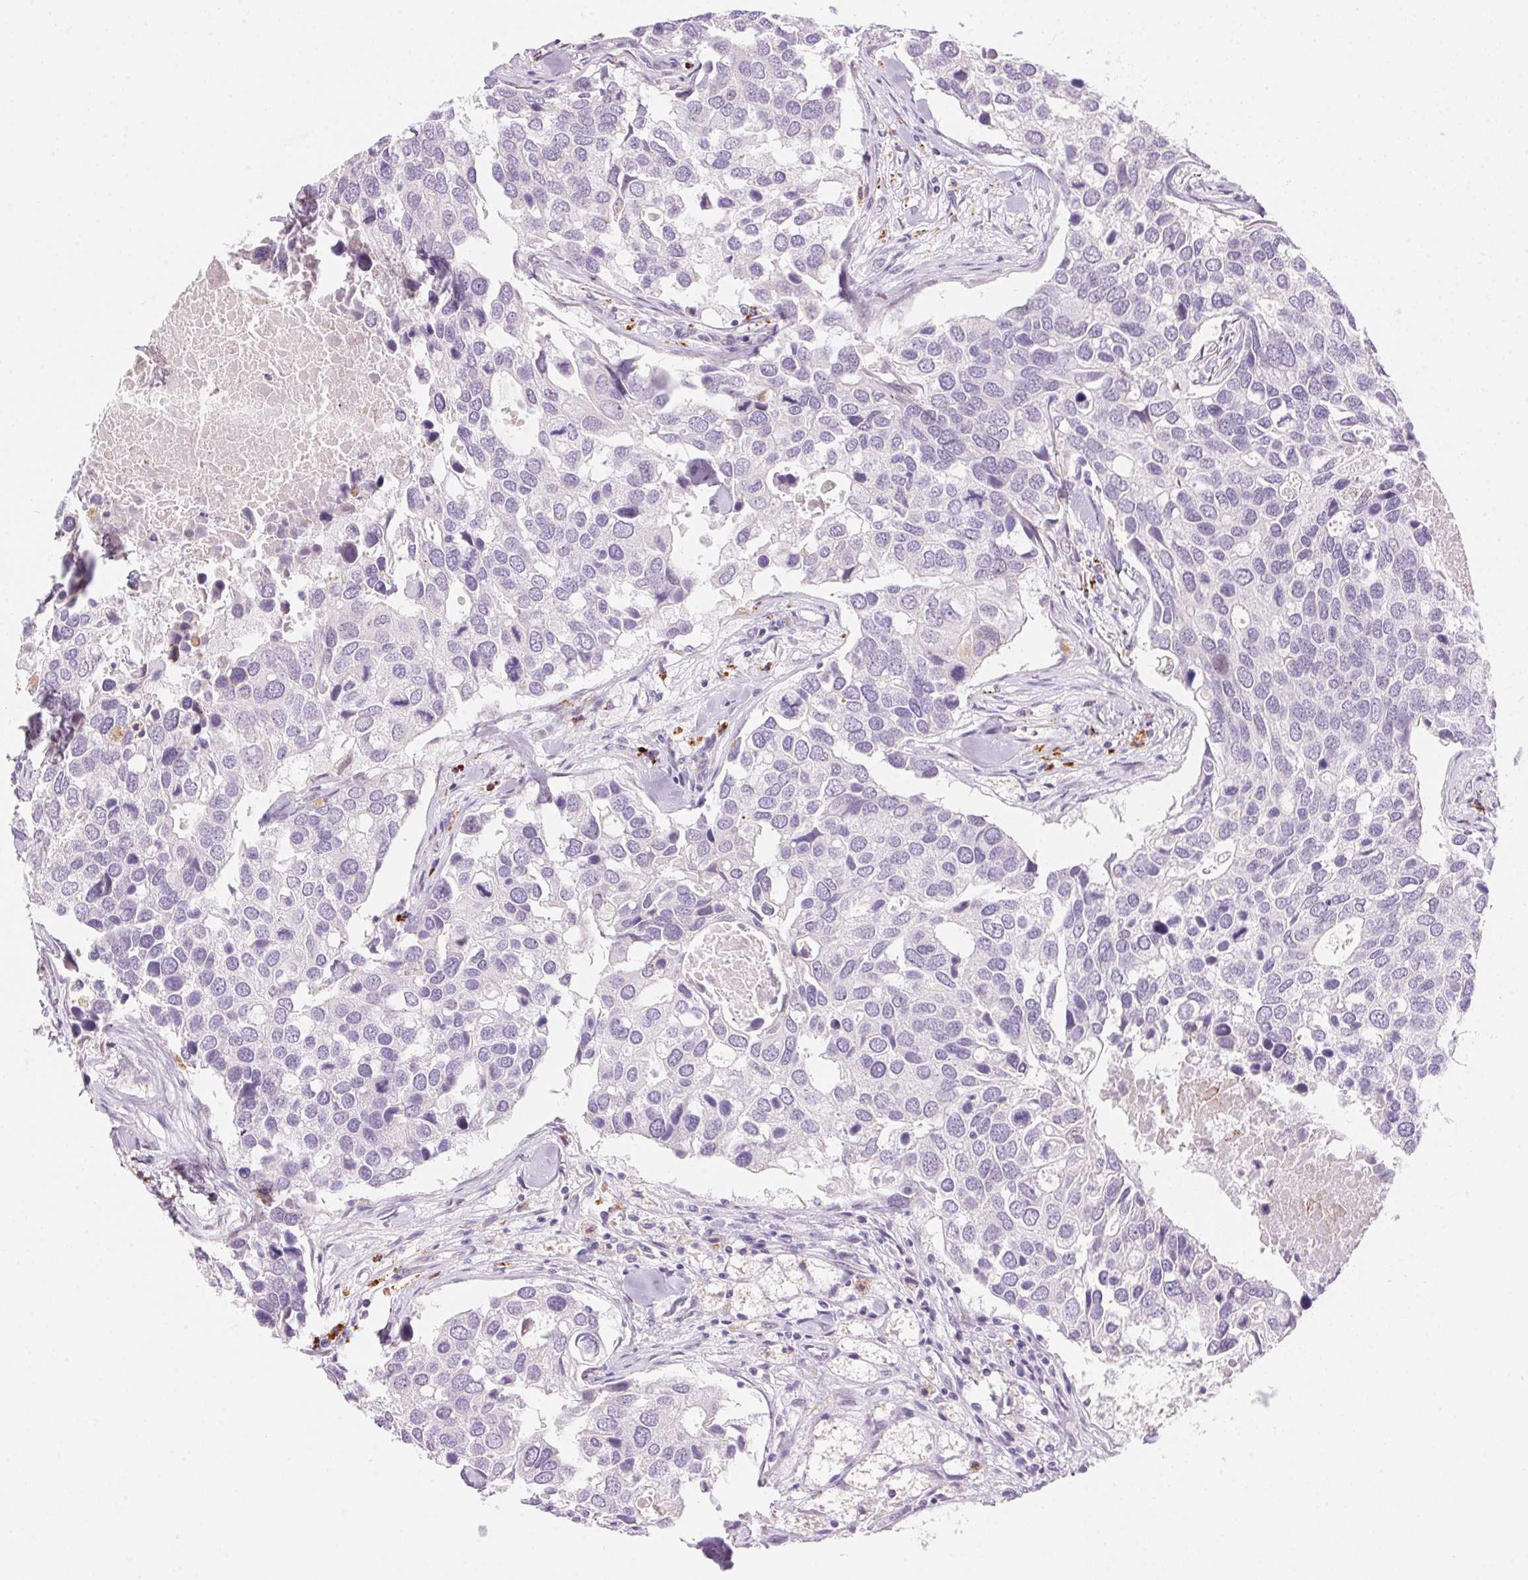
{"staining": {"intensity": "negative", "quantity": "none", "location": "none"}, "tissue": "breast cancer", "cell_type": "Tumor cells", "image_type": "cancer", "snomed": [{"axis": "morphology", "description": "Duct carcinoma"}, {"axis": "topography", "description": "Breast"}], "caption": "This is a image of IHC staining of breast cancer (invasive ductal carcinoma), which shows no staining in tumor cells.", "gene": "TEKT1", "patient": {"sex": "female", "age": 83}}